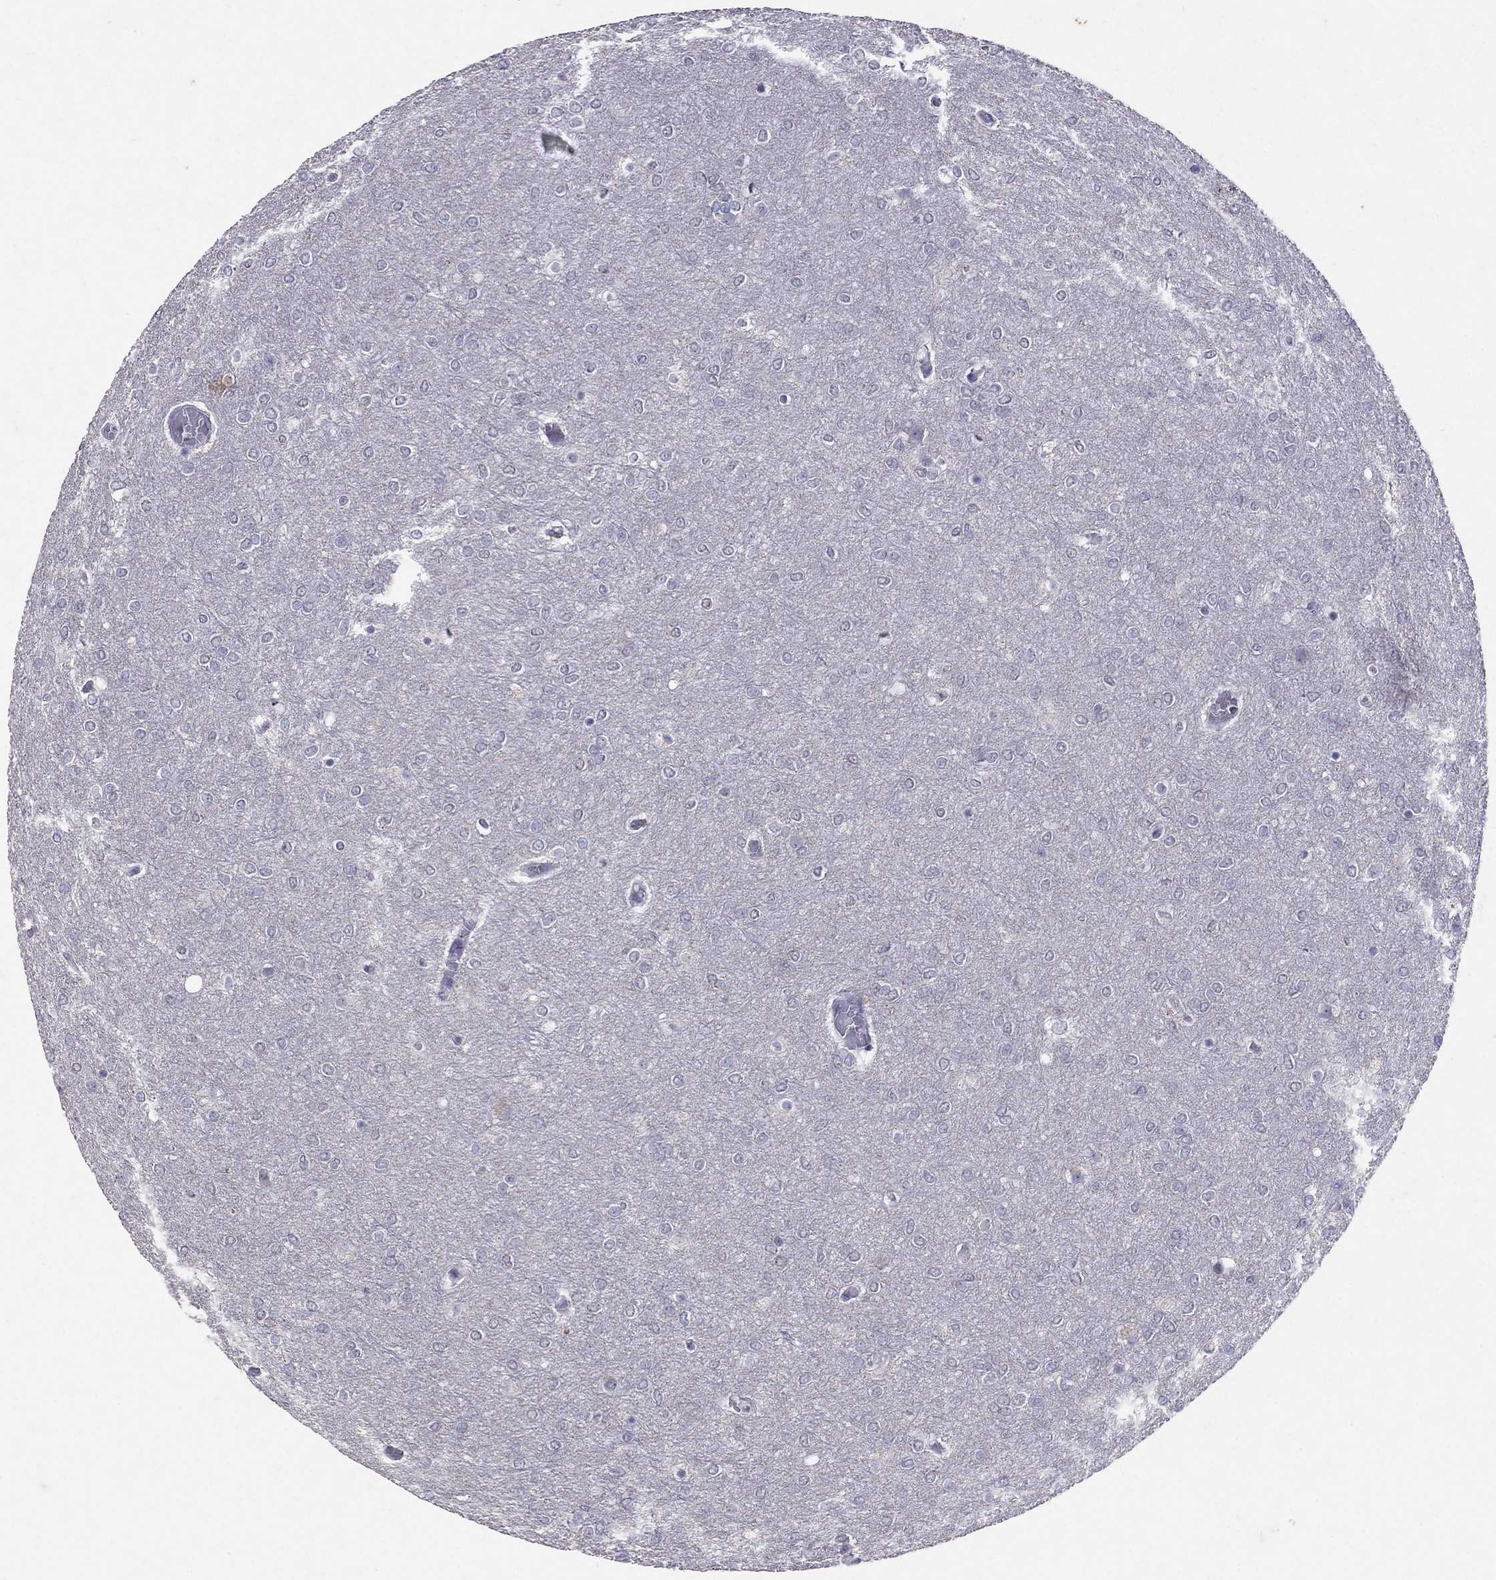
{"staining": {"intensity": "negative", "quantity": "none", "location": "none"}, "tissue": "glioma", "cell_type": "Tumor cells", "image_type": "cancer", "snomed": [{"axis": "morphology", "description": "Glioma, malignant, High grade"}, {"axis": "topography", "description": "Brain"}], "caption": "Immunohistochemistry of malignant glioma (high-grade) shows no expression in tumor cells. The staining is performed using DAB (3,3'-diaminobenzidine) brown chromogen with nuclei counter-stained in using hematoxylin.", "gene": "FST", "patient": {"sex": "female", "age": 61}}